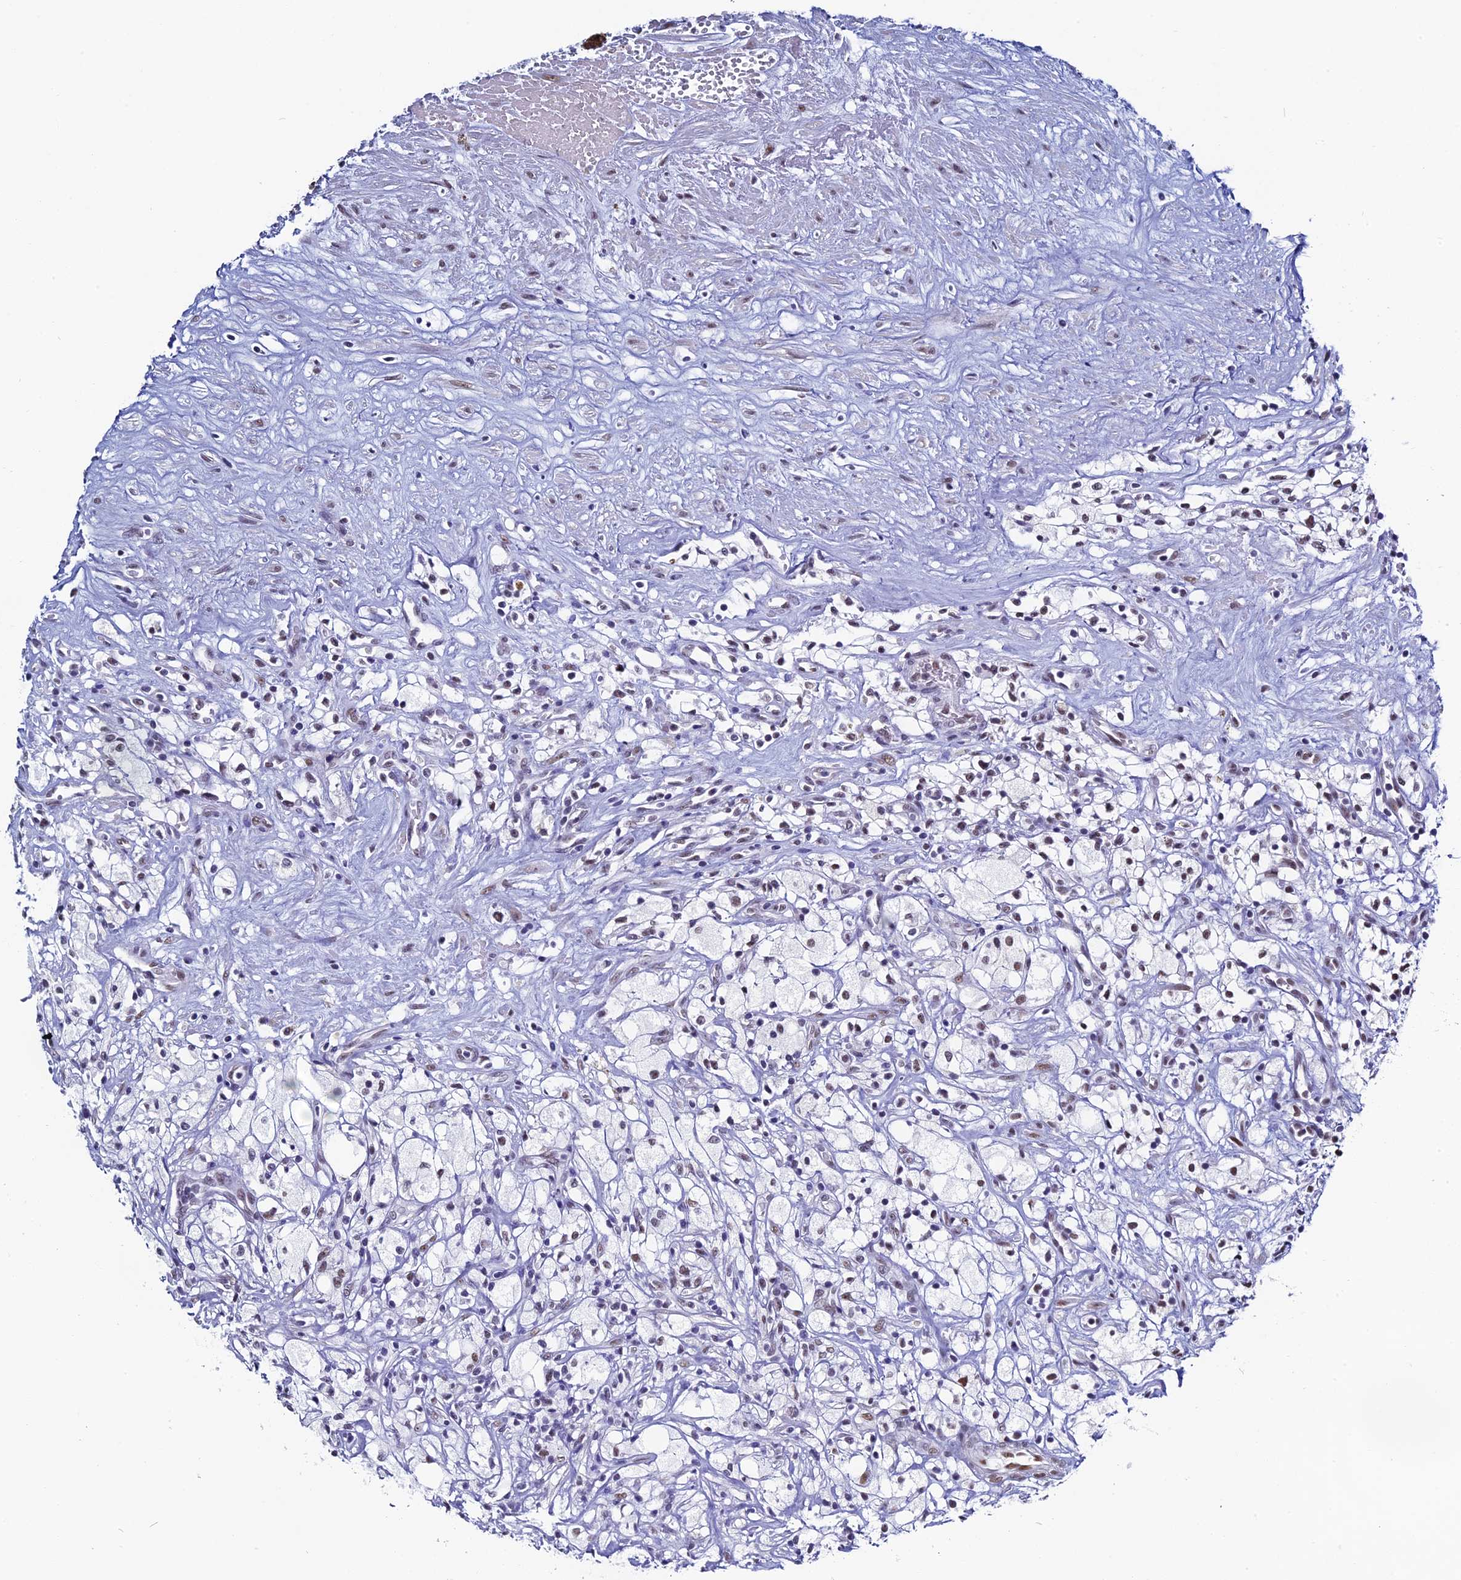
{"staining": {"intensity": "moderate", "quantity": "<25%", "location": "nuclear"}, "tissue": "renal cancer", "cell_type": "Tumor cells", "image_type": "cancer", "snomed": [{"axis": "morphology", "description": "Adenocarcinoma, NOS"}, {"axis": "topography", "description": "Kidney"}], "caption": "Adenocarcinoma (renal) stained for a protein demonstrates moderate nuclear positivity in tumor cells.", "gene": "CD2BP2", "patient": {"sex": "male", "age": 59}}